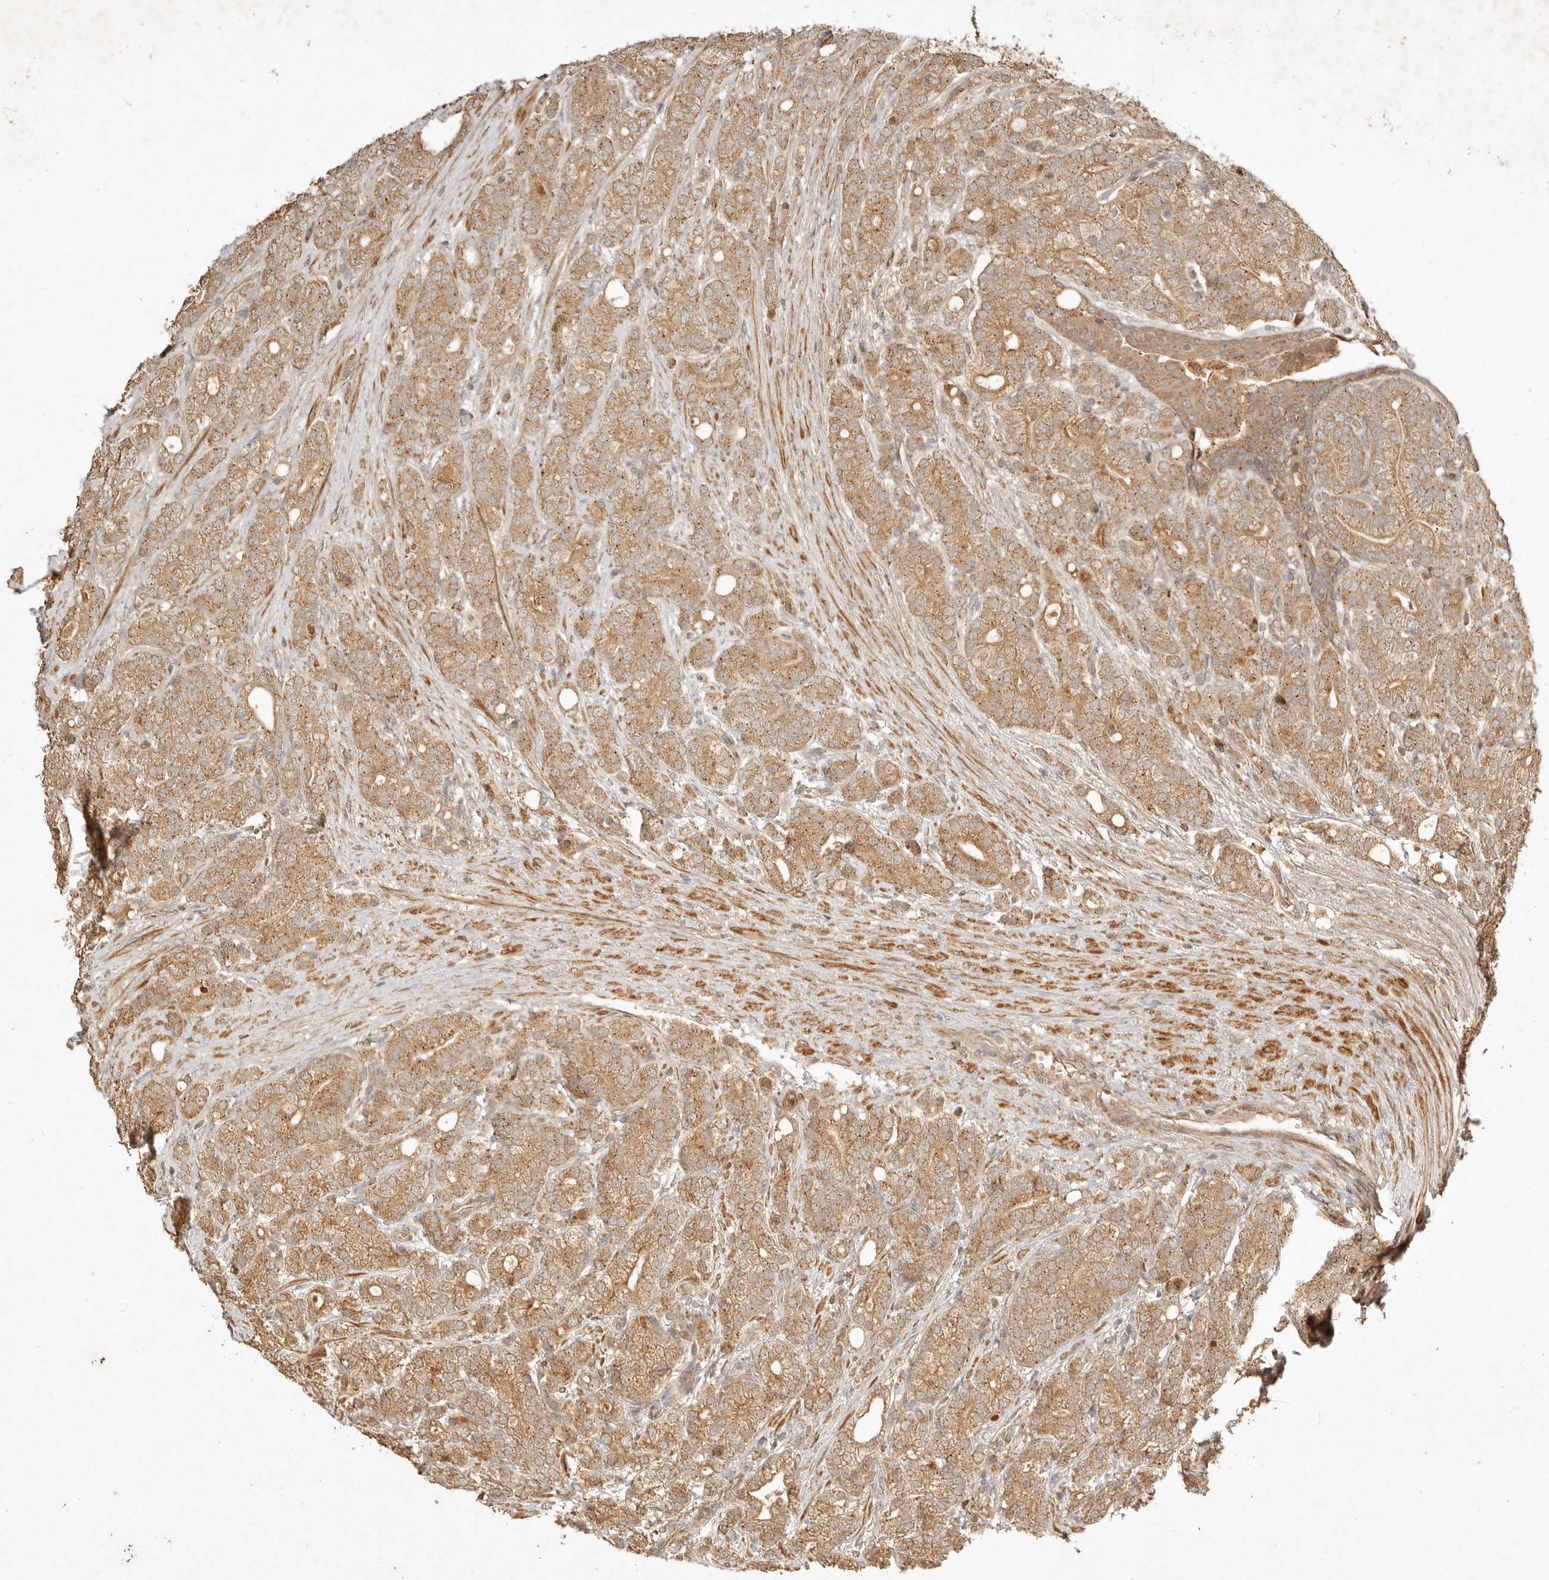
{"staining": {"intensity": "moderate", "quantity": ">75%", "location": "cytoplasmic/membranous"}, "tissue": "prostate cancer", "cell_type": "Tumor cells", "image_type": "cancer", "snomed": [{"axis": "morphology", "description": "Adenocarcinoma, High grade"}, {"axis": "topography", "description": "Prostate"}], "caption": "Prostate cancer stained with a protein marker demonstrates moderate staining in tumor cells.", "gene": "CLEC4C", "patient": {"sex": "male", "age": 57}}